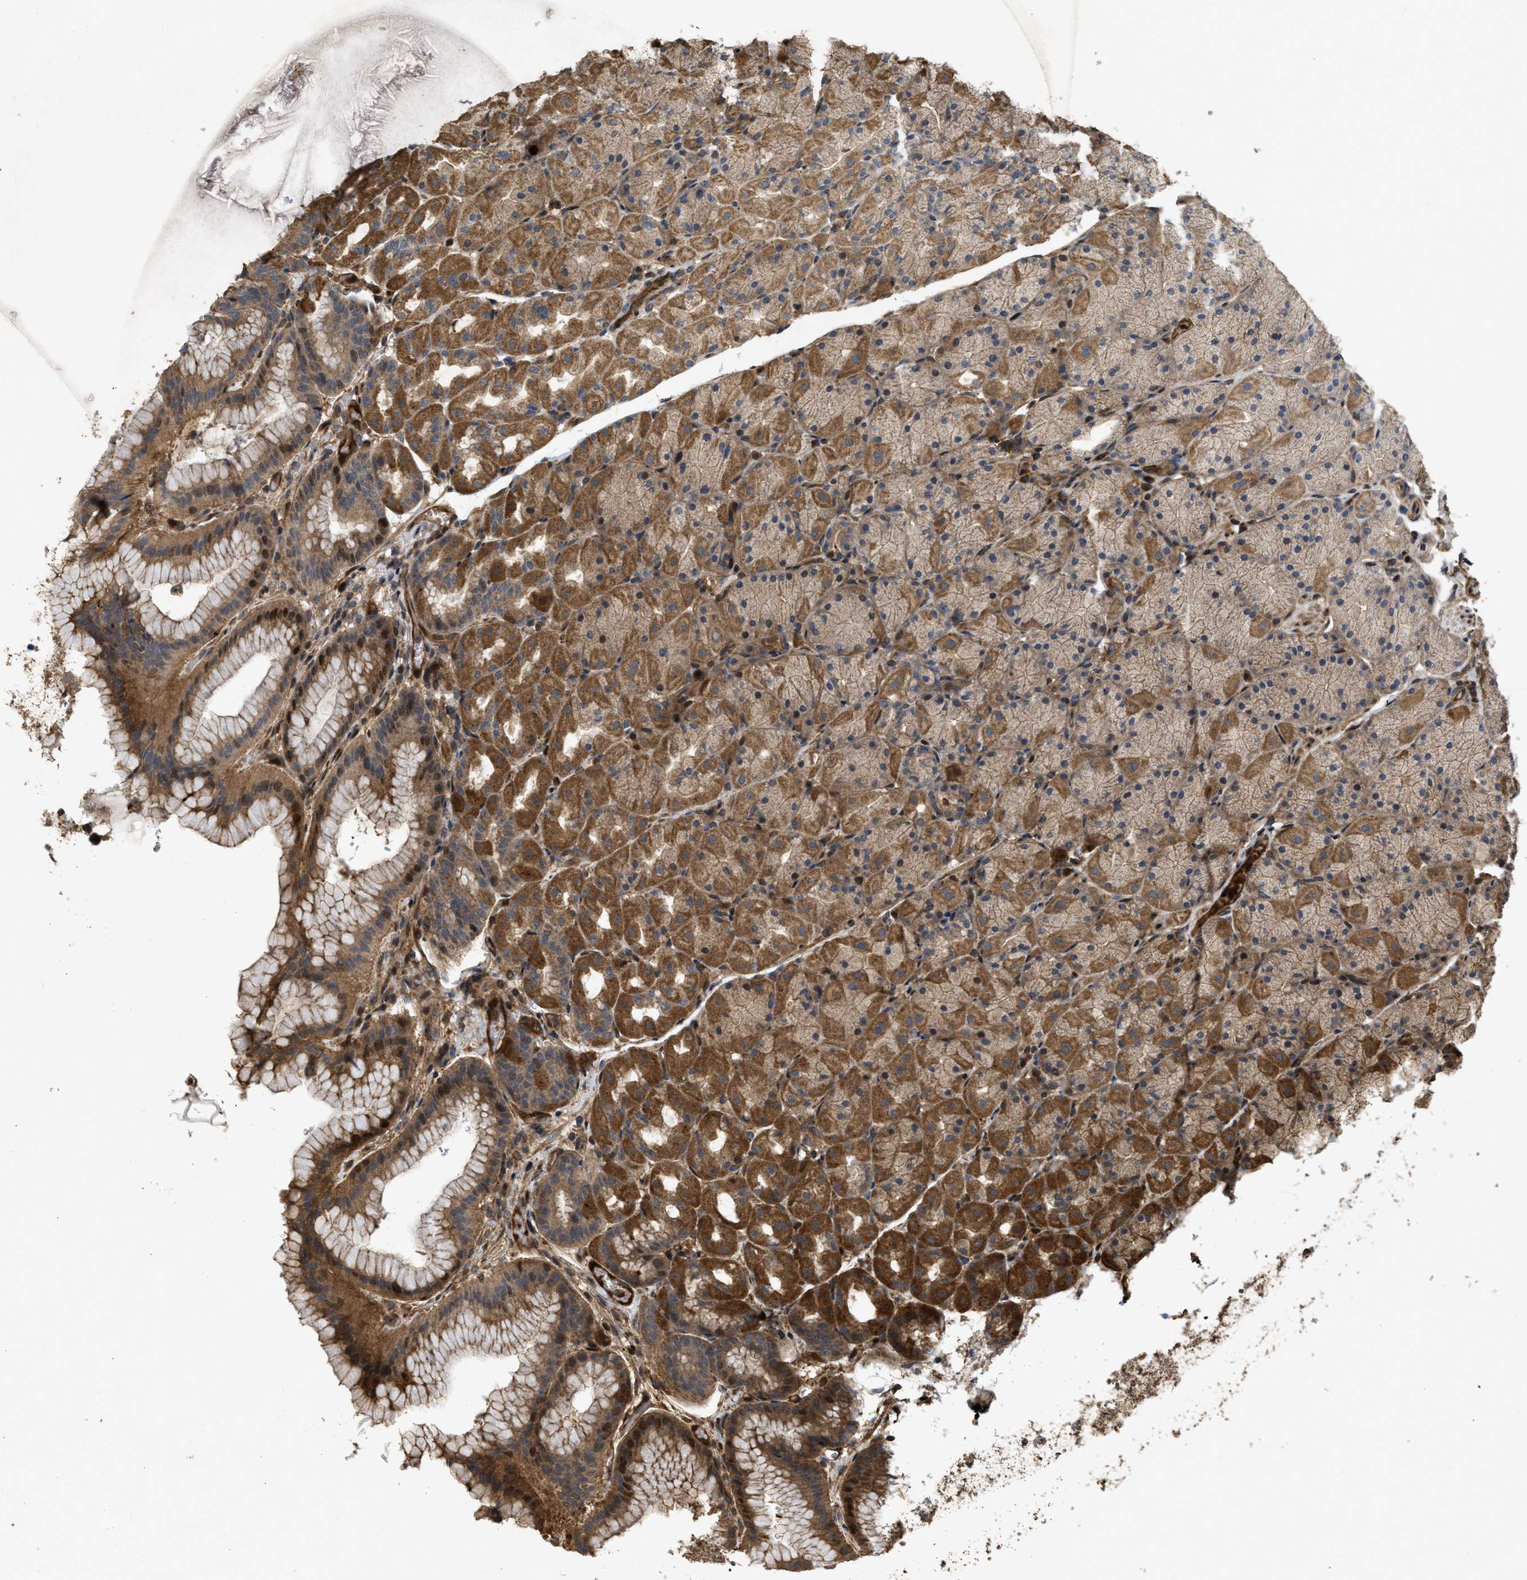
{"staining": {"intensity": "moderate", "quantity": ">75%", "location": "cytoplasmic/membranous,nuclear"}, "tissue": "stomach", "cell_type": "Glandular cells", "image_type": "normal", "snomed": [{"axis": "morphology", "description": "Normal tissue, NOS"}, {"axis": "morphology", "description": "Carcinoid, malignant, NOS"}, {"axis": "topography", "description": "Stomach, upper"}], "caption": "High-magnification brightfield microscopy of normal stomach stained with DAB (3,3'-diaminobenzidine) (brown) and counterstained with hematoxylin (blue). glandular cells exhibit moderate cytoplasmic/membranous,nuclear expression is present in about>75% of cells.", "gene": "CBR3", "patient": {"sex": "male", "age": 39}}